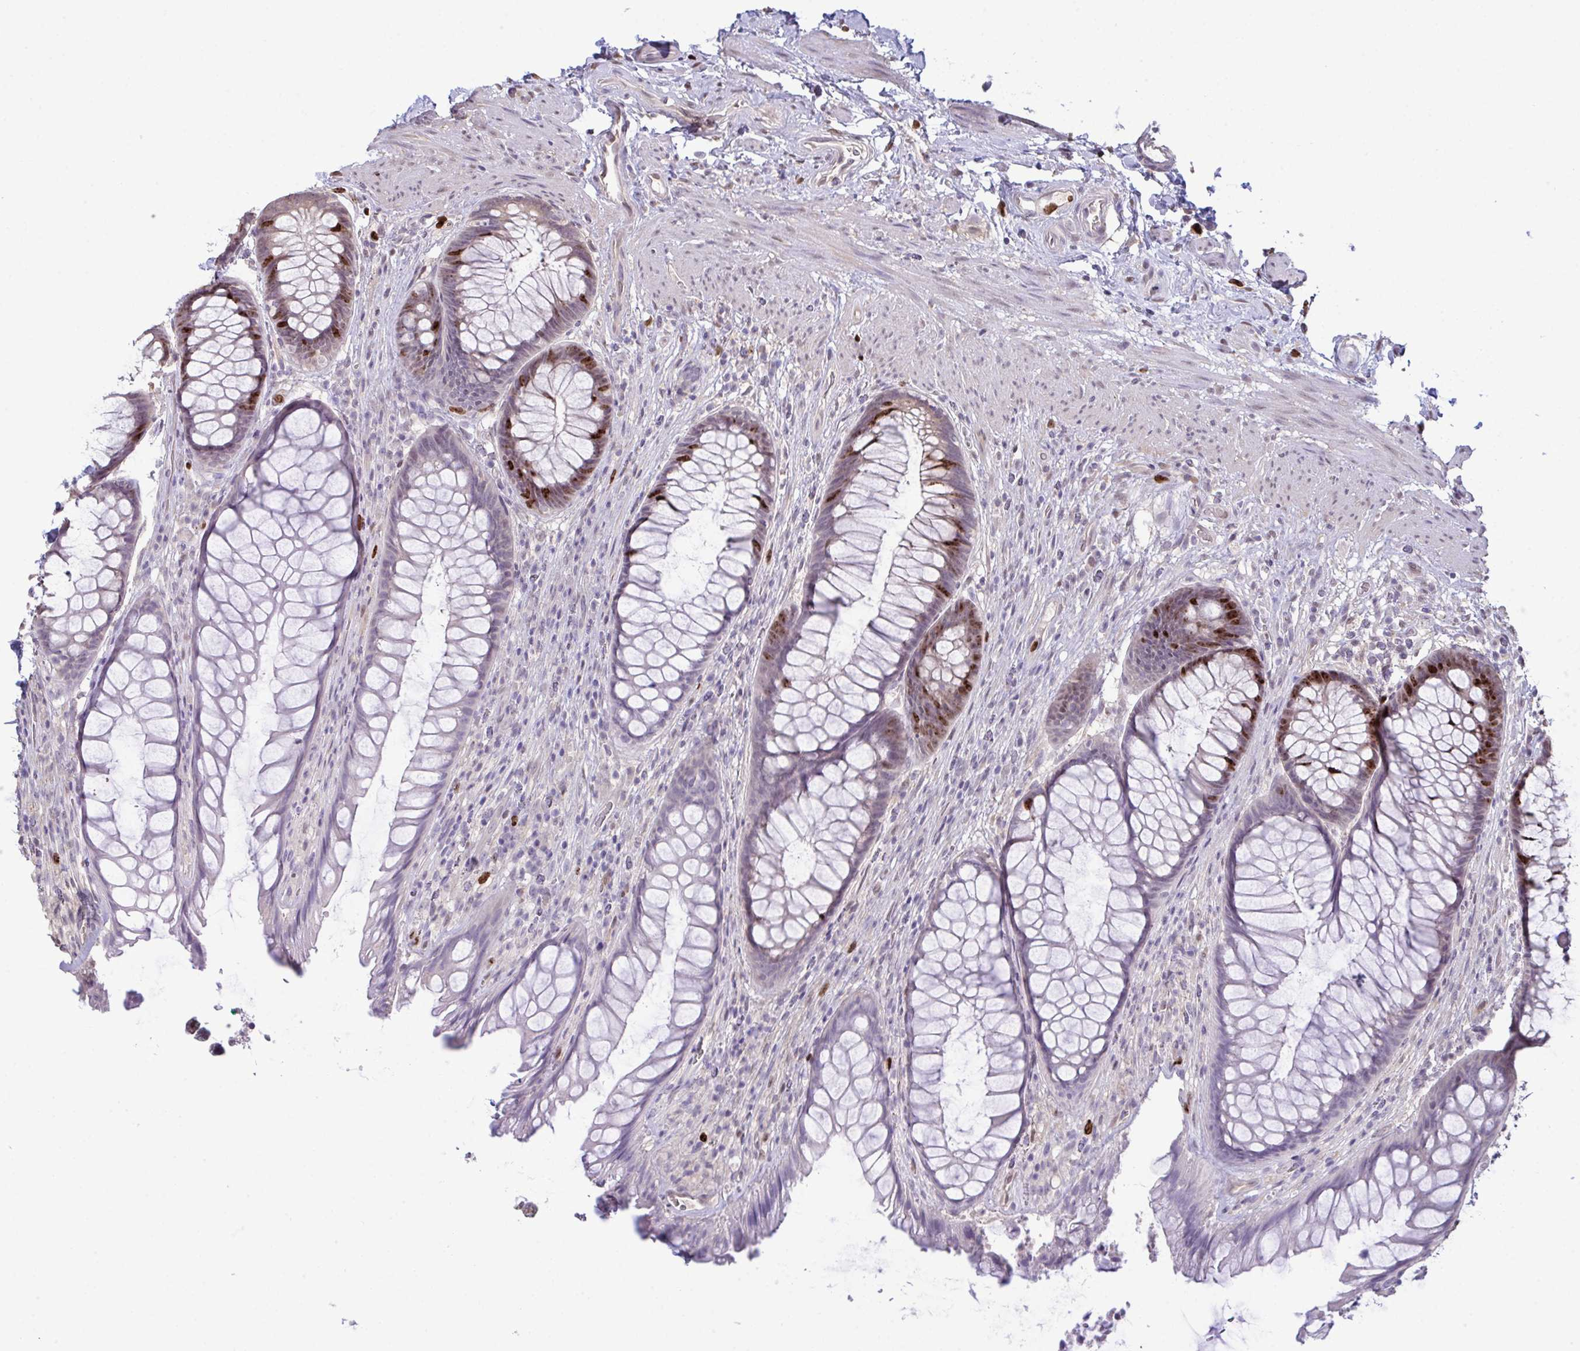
{"staining": {"intensity": "moderate", "quantity": "<25%", "location": "nuclear"}, "tissue": "rectum", "cell_type": "Glandular cells", "image_type": "normal", "snomed": [{"axis": "morphology", "description": "Normal tissue, NOS"}, {"axis": "topography", "description": "Rectum"}], "caption": "This photomicrograph shows benign rectum stained with IHC to label a protein in brown. The nuclear of glandular cells show moderate positivity for the protein. Nuclei are counter-stained blue.", "gene": "SETD7", "patient": {"sex": "male", "age": 53}}